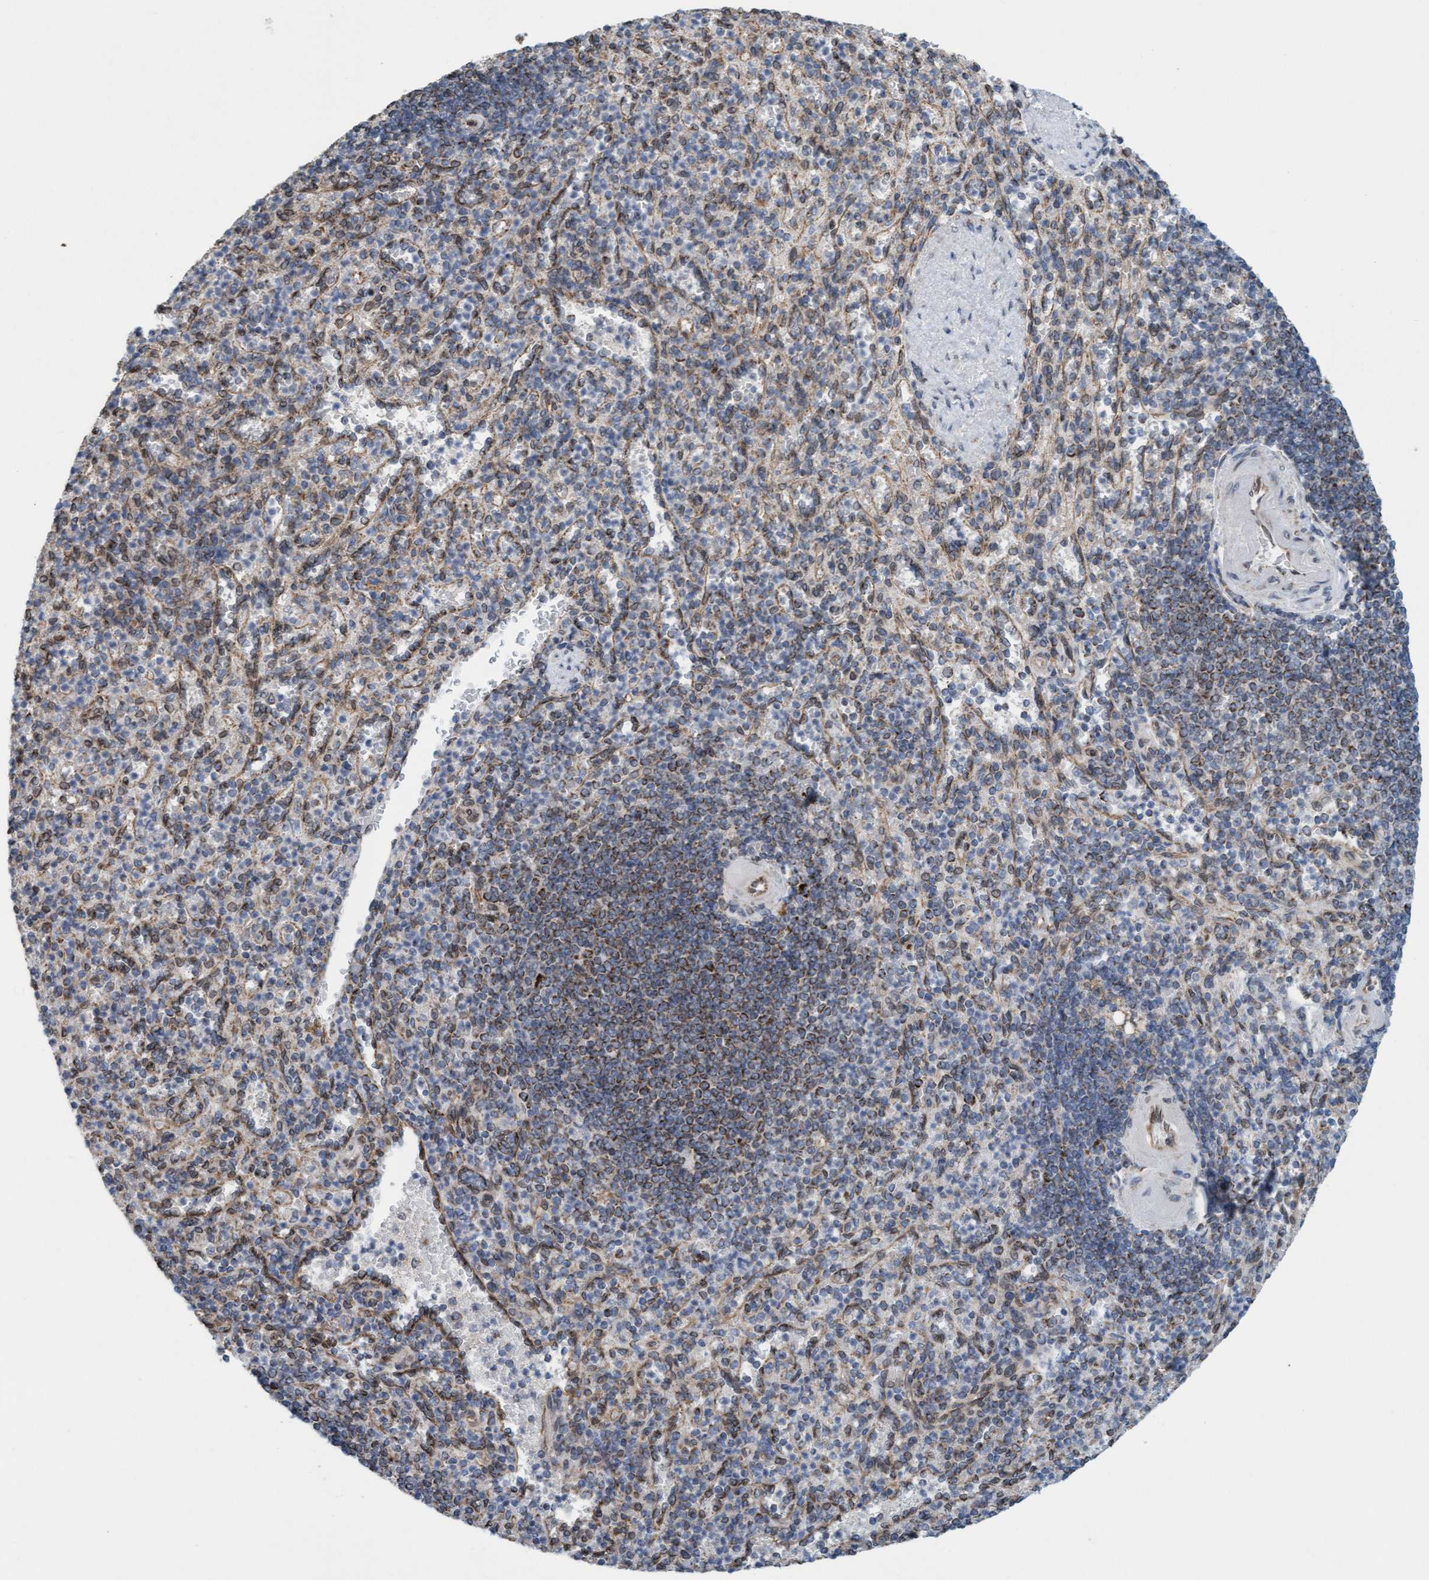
{"staining": {"intensity": "moderate", "quantity": "25%-75%", "location": "cytoplasmic/membranous"}, "tissue": "spleen", "cell_type": "Cells in red pulp", "image_type": "normal", "snomed": [{"axis": "morphology", "description": "Normal tissue, NOS"}, {"axis": "topography", "description": "Spleen"}], "caption": "Immunohistochemical staining of unremarkable human spleen reveals 25%-75% levels of moderate cytoplasmic/membranous protein expression in about 25%-75% of cells in red pulp.", "gene": "MRPS23", "patient": {"sex": "female", "age": 74}}